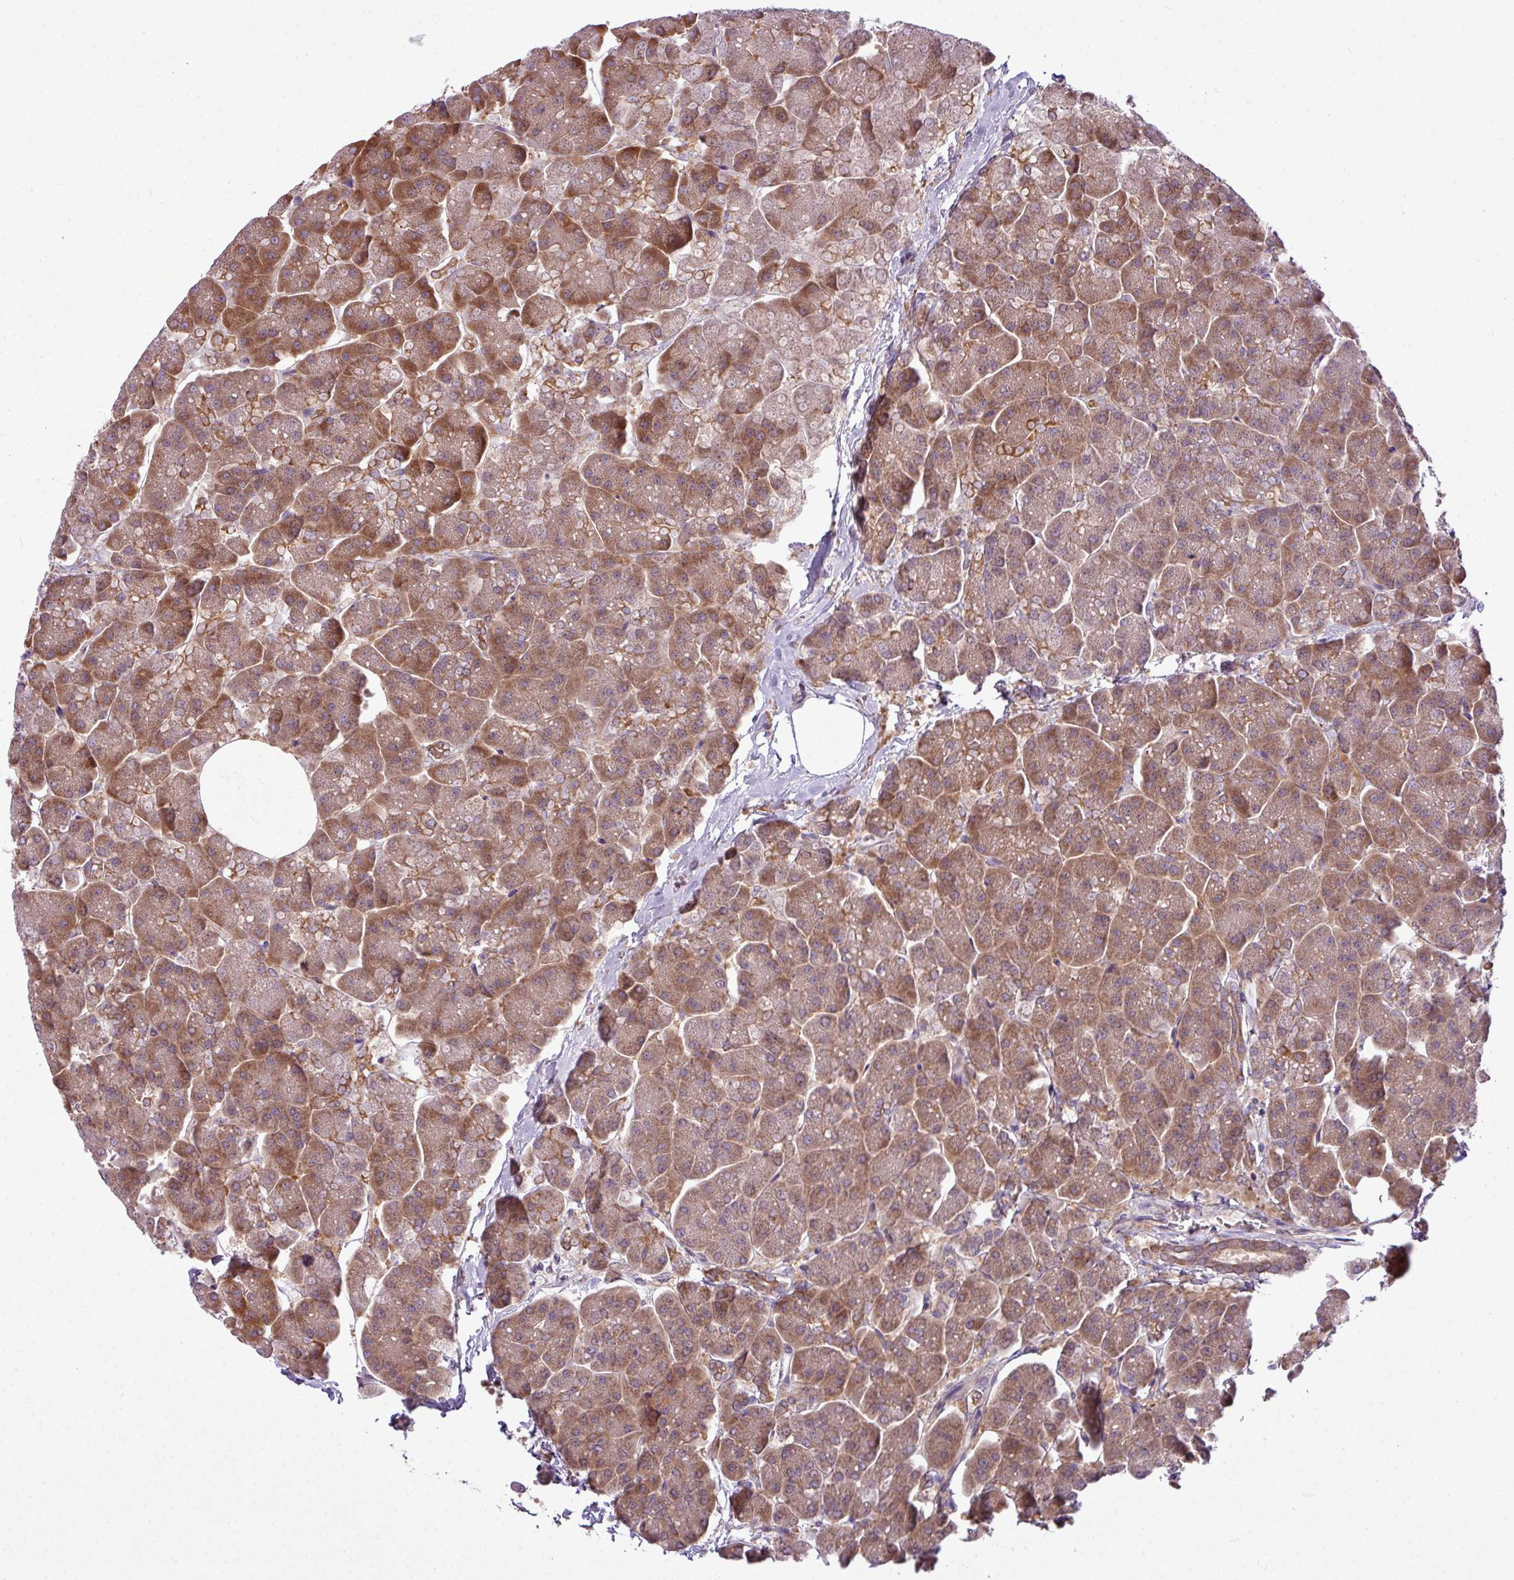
{"staining": {"intensity": "strong", "quantity": ">75%", "location": "cytoplasmic/membranous,nuclear"}, "tissue": "pancreas", "cell_type": "Exocrine glandular cells", "image_type": "normal", "snomed": [{"axis": "morphology", "description": "Normal tissue, NOS"}, {"axis": "topography", "description": "Pancreas"}, {"axis": "topography", "description": "Peripheral nerve tissue"}], "caption": "Benign pancreas exhibits strong cytoplasmic/membranous,nuclear staining in about >75% of exocrine glandular cells.", "gene": "ZNF217", "patient": {"sex": "male", "age": 54}}